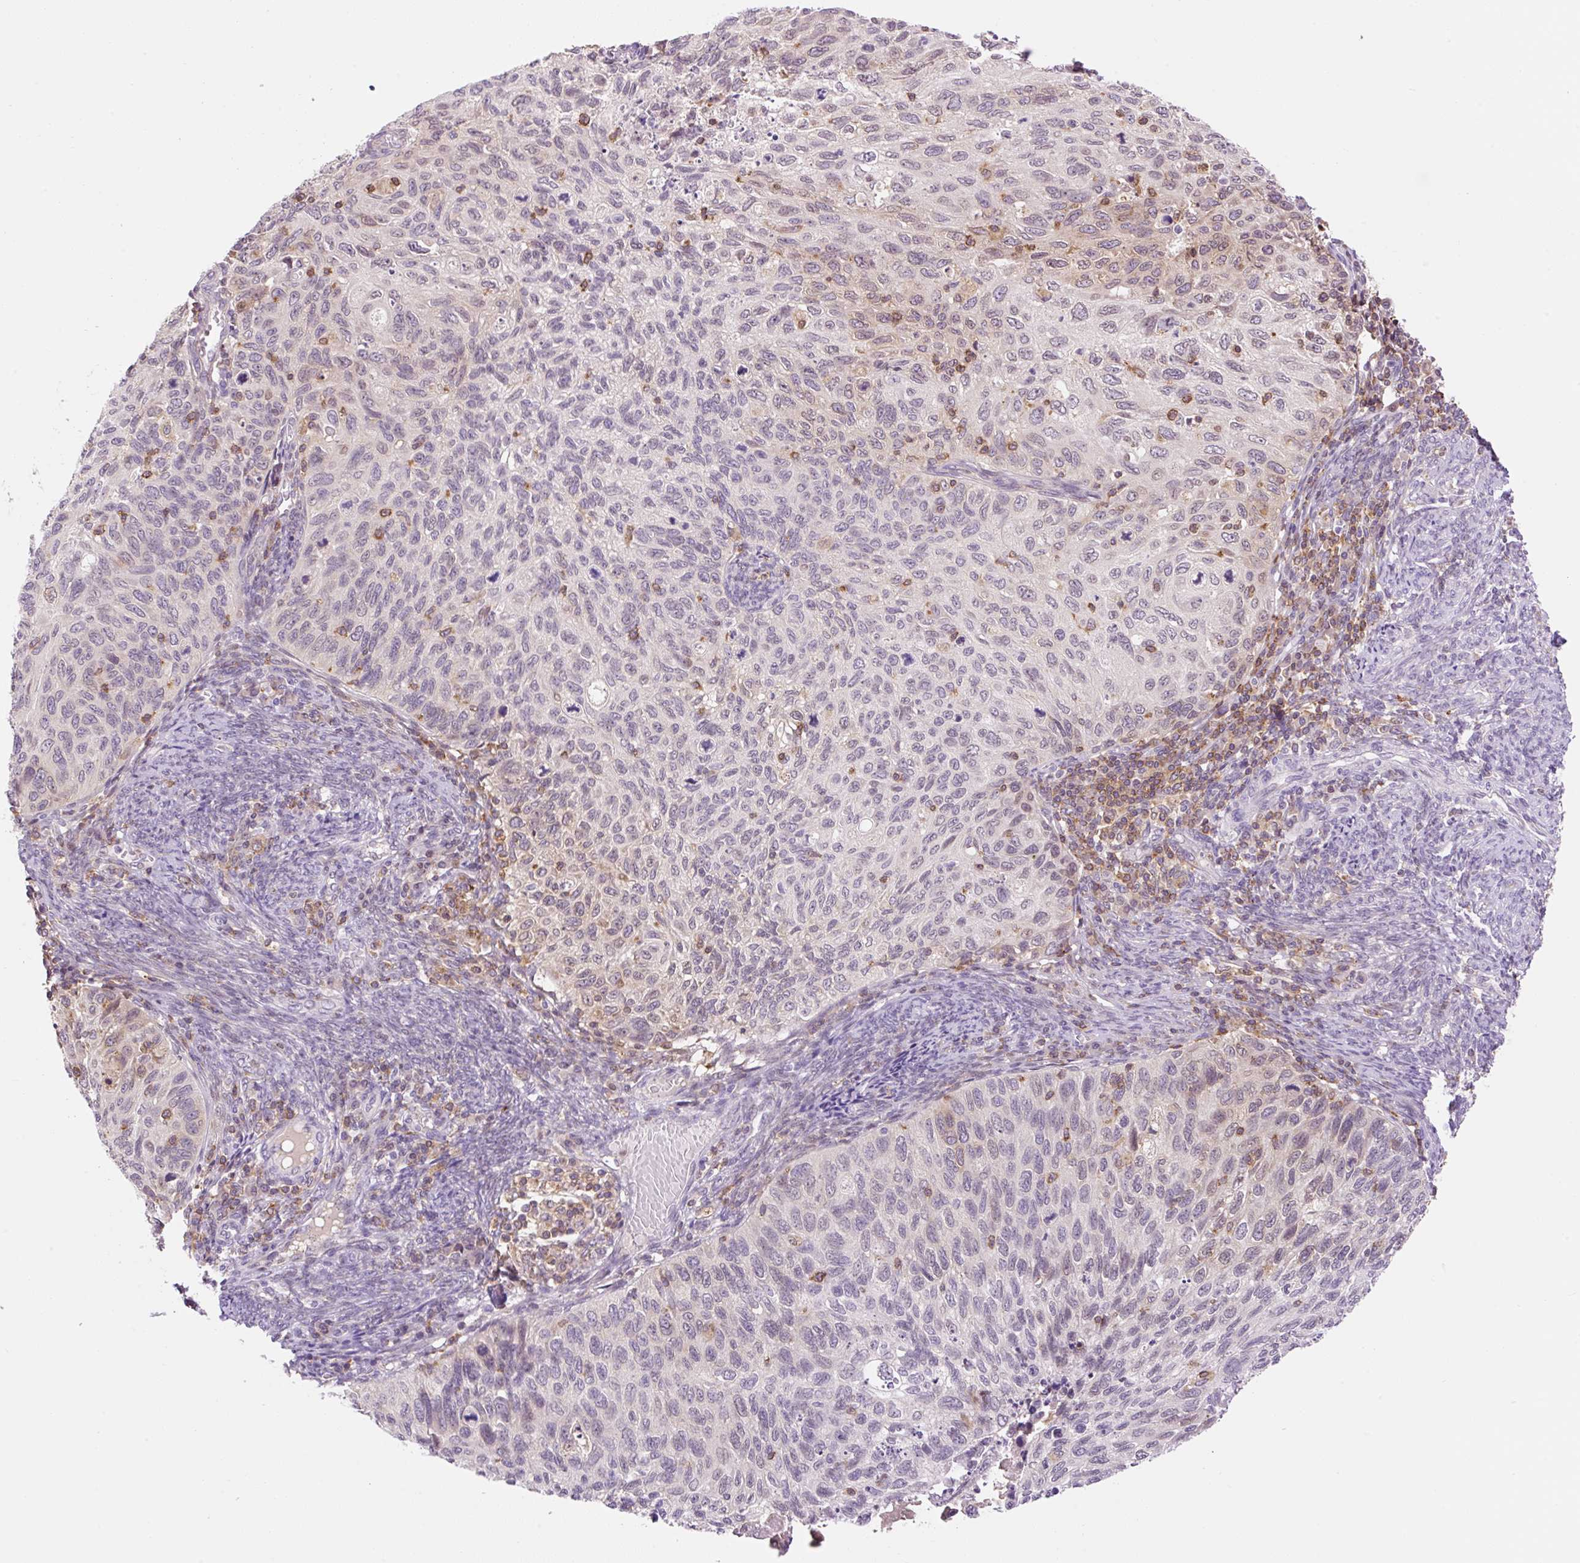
{"staining": {"intensity": "moderate", "quantity": "<25%", "location": "cytoplasmic/membranous,nuclear"}, "tissue": "cervical cancer", "cell_type": "Tumor cells", "image_type": "cancer", "snomed": [{"axis": "morphology", "description": "Squamous cell carcinoma, NOS"}, {"axis": "topography", "description": "Cervix"}], "caption": "DAB immunohistochemical staining of cervical cancer (squamous cell carcinoma) reveals moderate cytoplasmic/membranous and nuclear protein staining in about <25% of tumor cells.", "gene": "CARD11", "patient": {"sex": "female", "age": 70}}